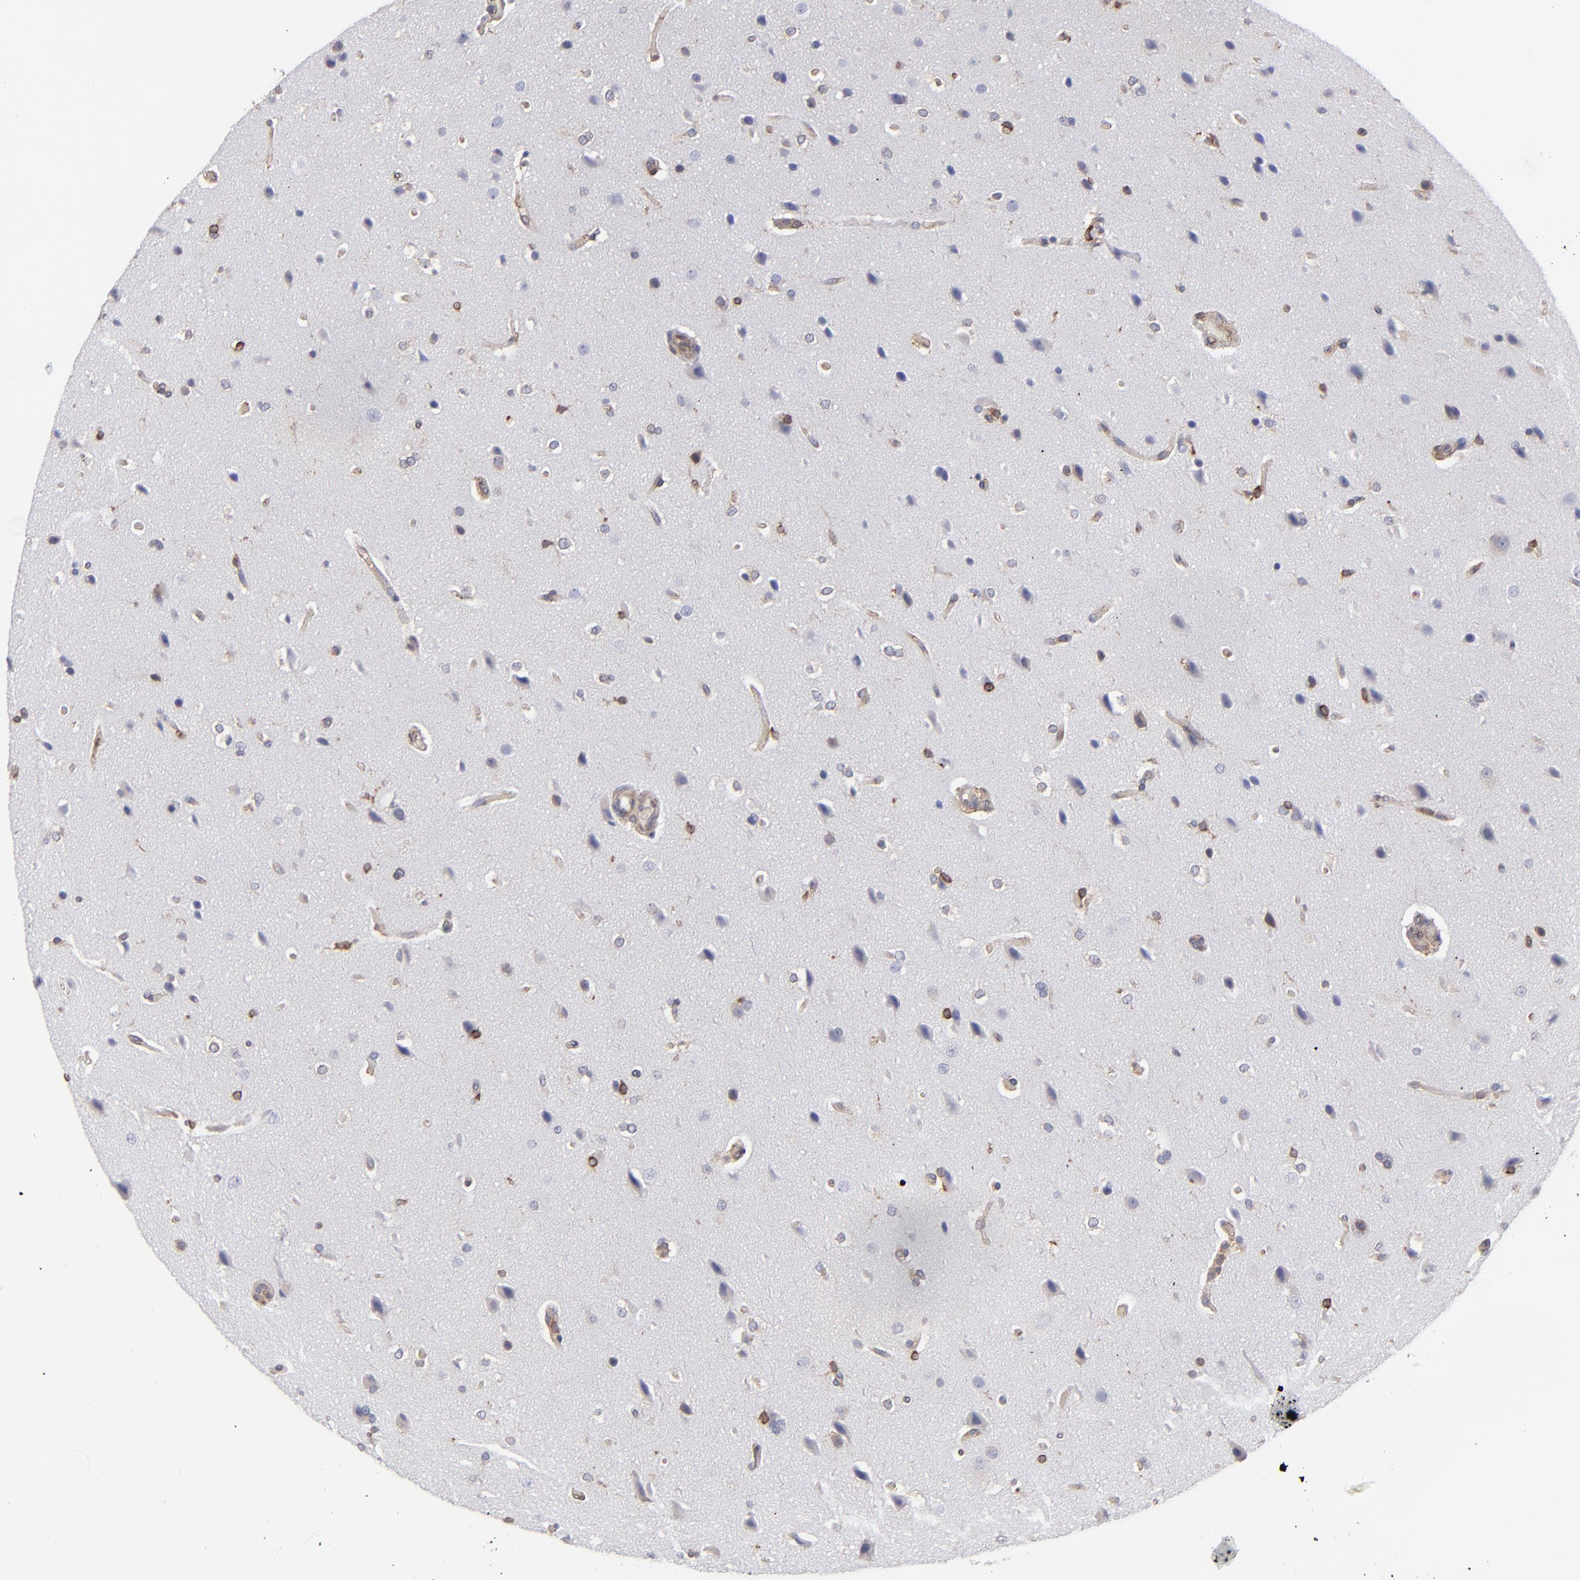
{"staining": {"intensity": "weak", "quantity": "<25%", "location": "cytoplasmic/membranous"}, "tissue": "glioma", "cell_type": "Tumor cells", "image_type": "cancer", "snomed": [{"axis": "morphology", "description": "Glioma, malignant, Low grade"}, {"axis": "topography", "description": "Cerebral cortex"}], "caption": "The photomicrograph displays no staining of tumor cells in malignant glioma (low-grade).", "gene": "TMX1", "patient": {"sex": "female", "age": 47}}